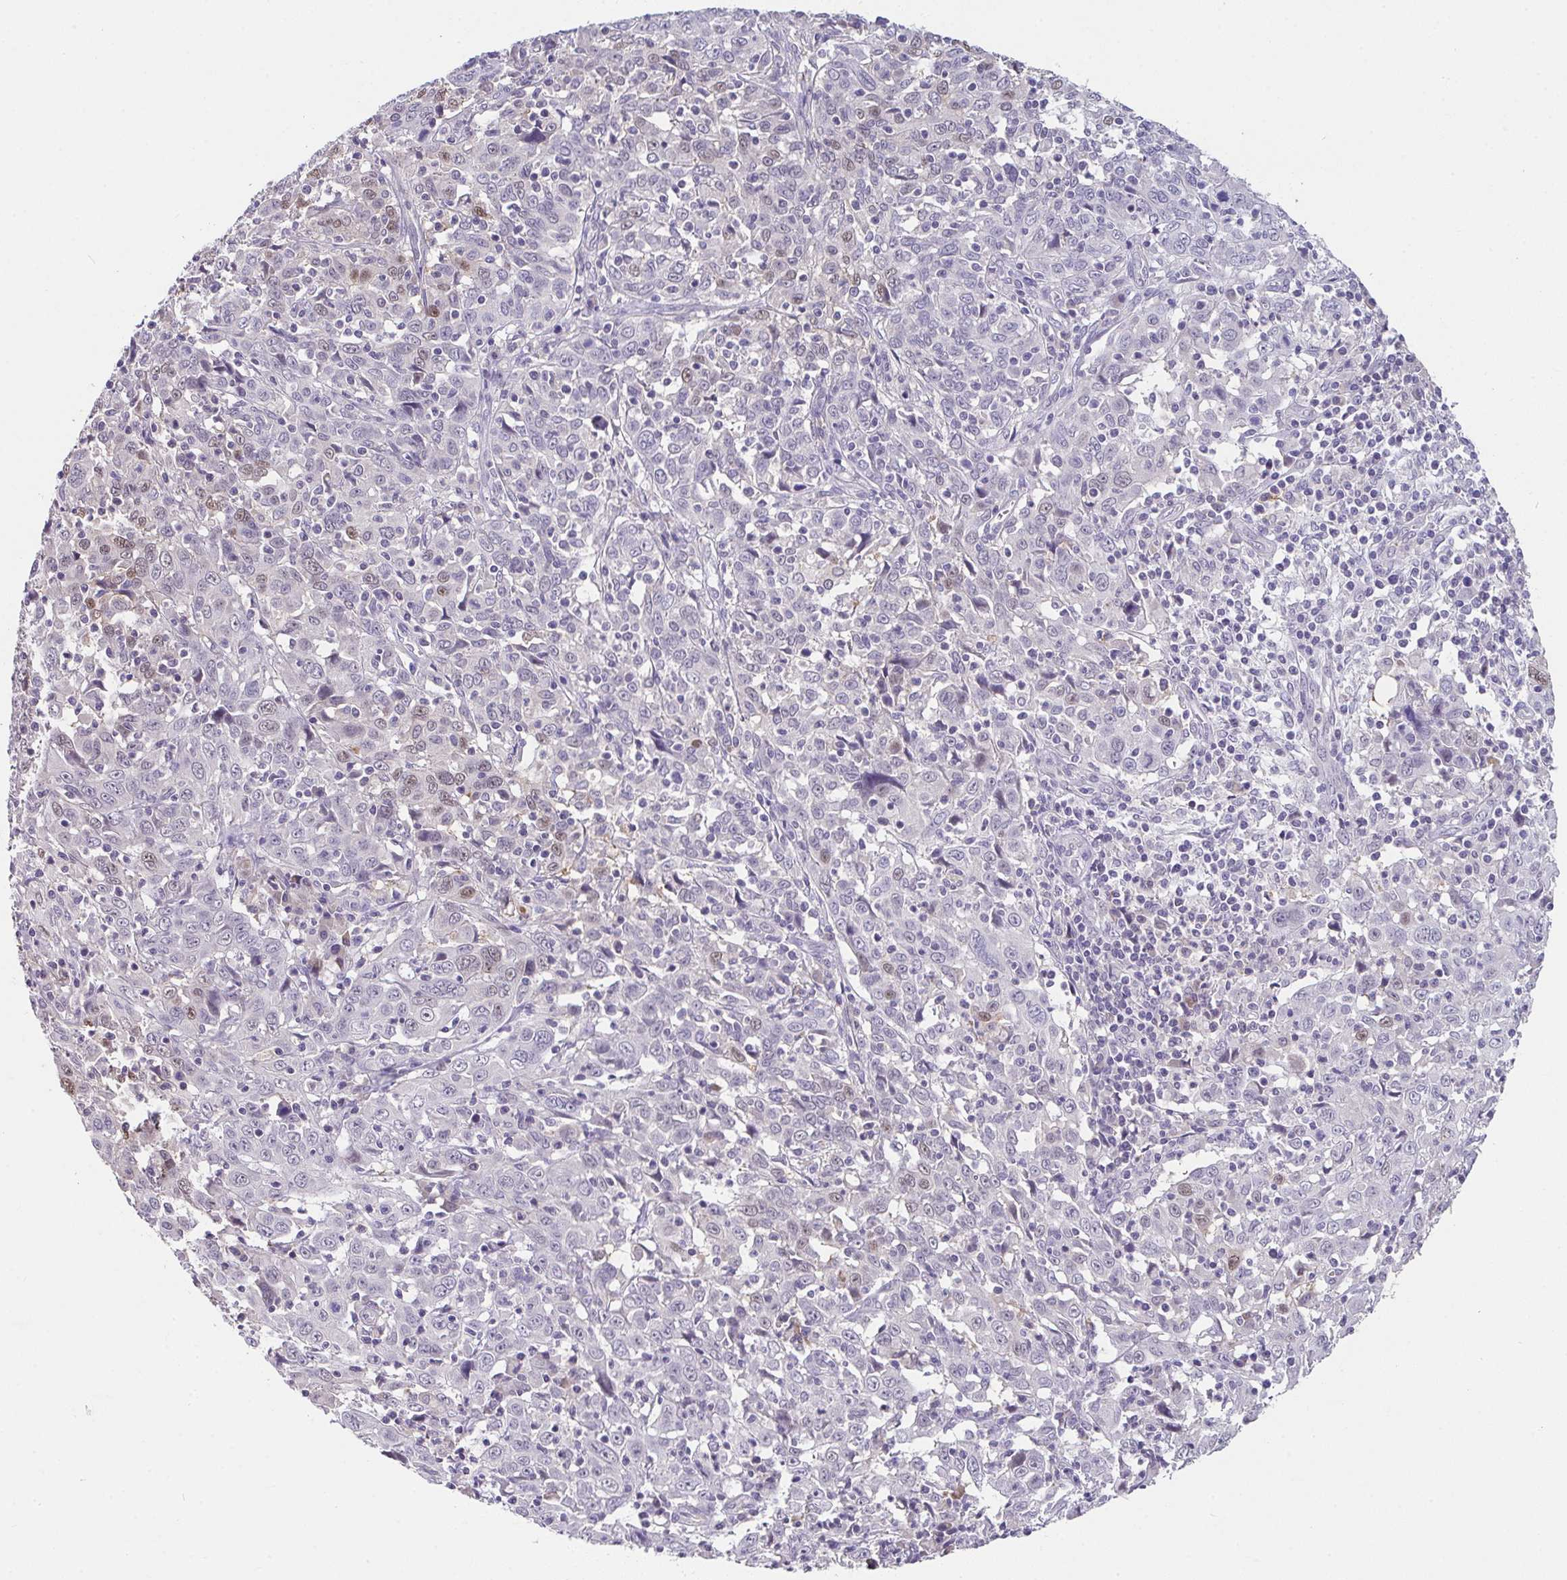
{"staining": {"intensity": "weak", "quantity": "<25%", "location": "nuclear"}, "tissue": "cervical cancer", "cell_type": "Tumor cells", "image_type": "cancer", "snomed": [{"axis": "morphology", "description": "Squamous cell carcinoma, NOS"}, {"axis": "topography", "description": "Cervix"}], "caption": "This is an immunohistochemistry (IHC) photomicrograph of human squamous cell carcinoma (cervical). There is no positivity in tumor cells.", "gene": "GLTPD2", "patient": {"sex": "female", "age": 46}}